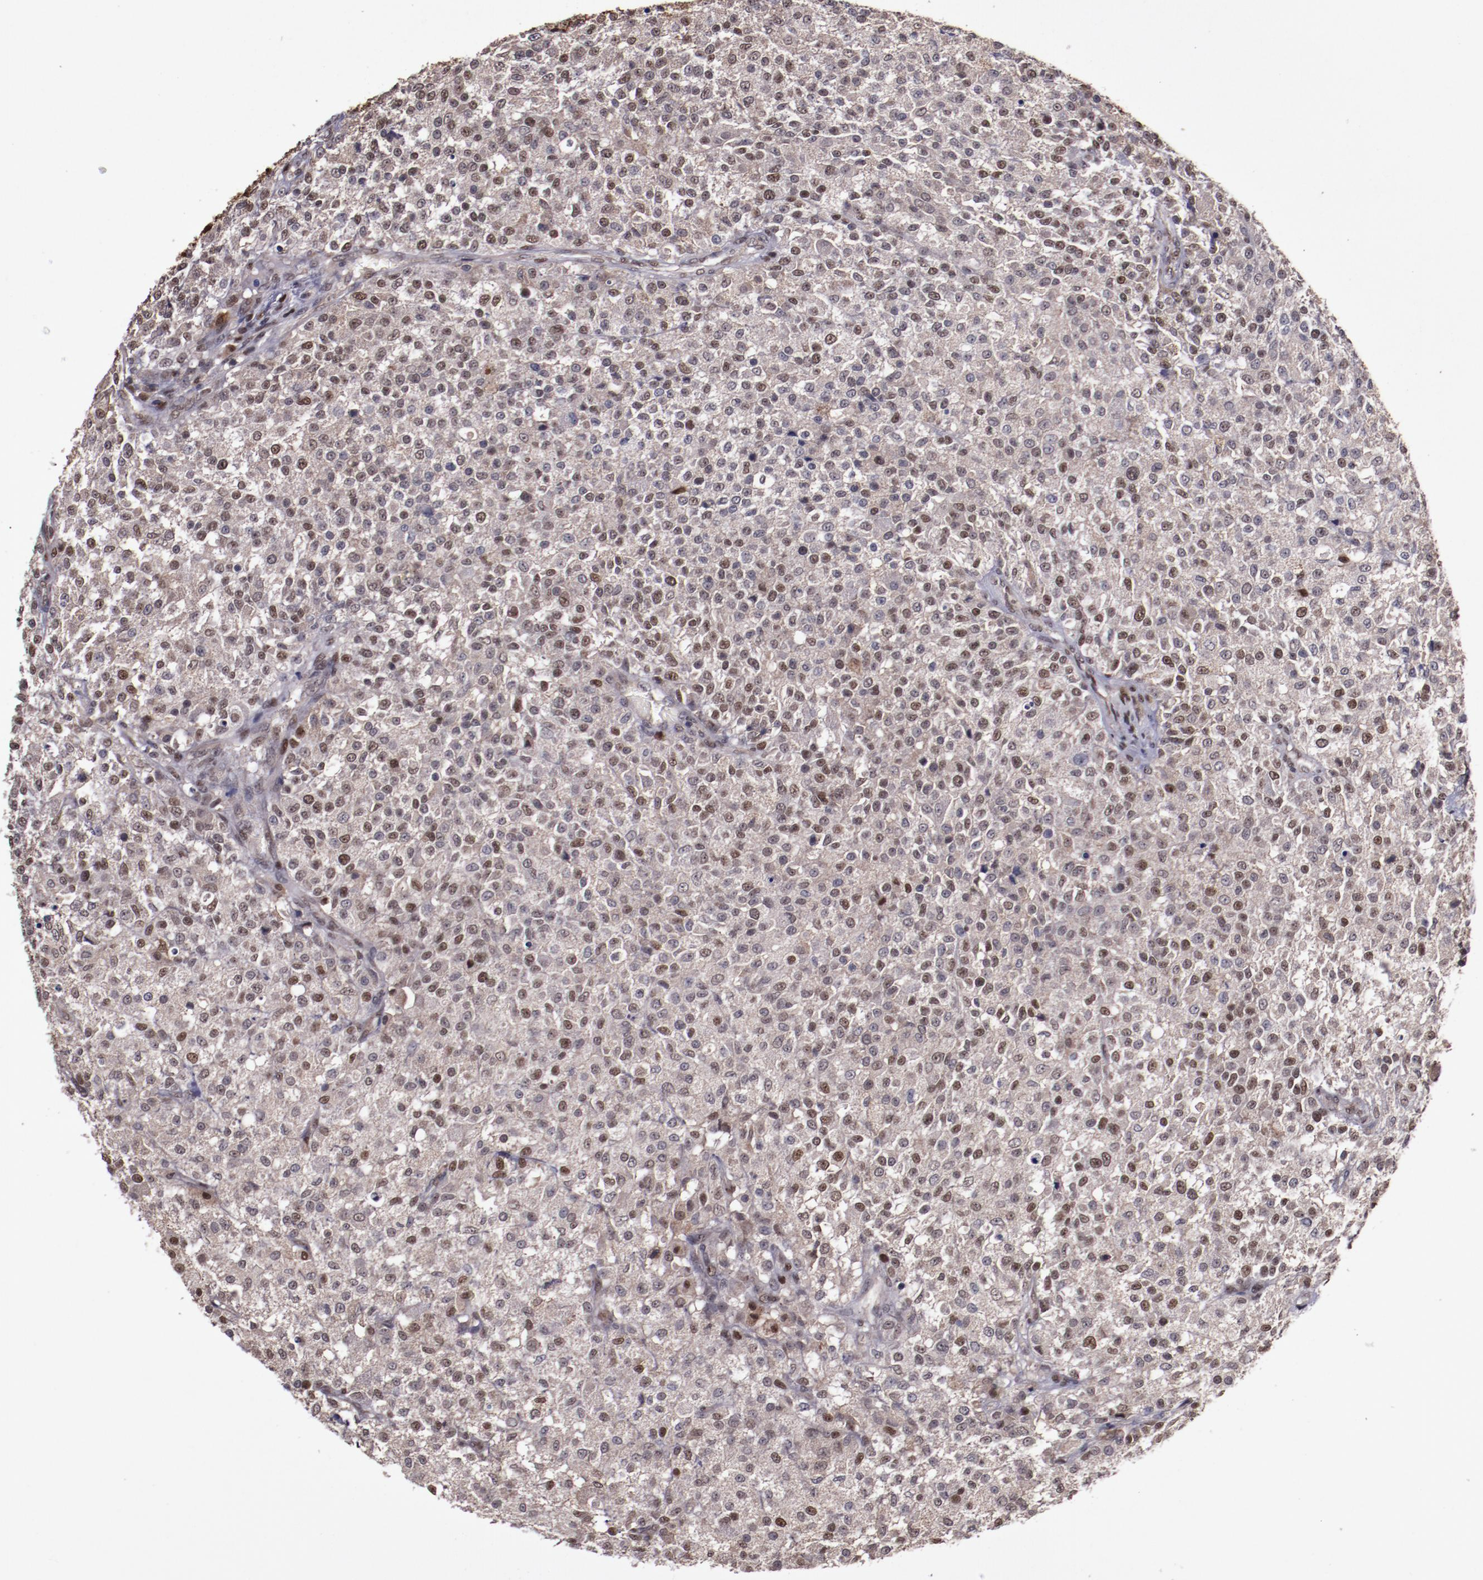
{"staining": {"intensity": "moderate", "quantity": "<25%", "location": "nuclear"}, "tissue": "testis cancer", "cell_type": "Tumor cells", "image_type": "cancer", "snomed": [{"axis": "morphology", "description": "Seminoma, NOS"}, {"axis": "topography", "description": "Testis"}], "caption": "Approximately <25% of tumor cells in seminoma (testis) demonstrate moderate nuclear protein expression as visualized by brown immunohistochemical staining.", "gene": "CHEK2", "patient": {"sex": "male", "age": 59}}